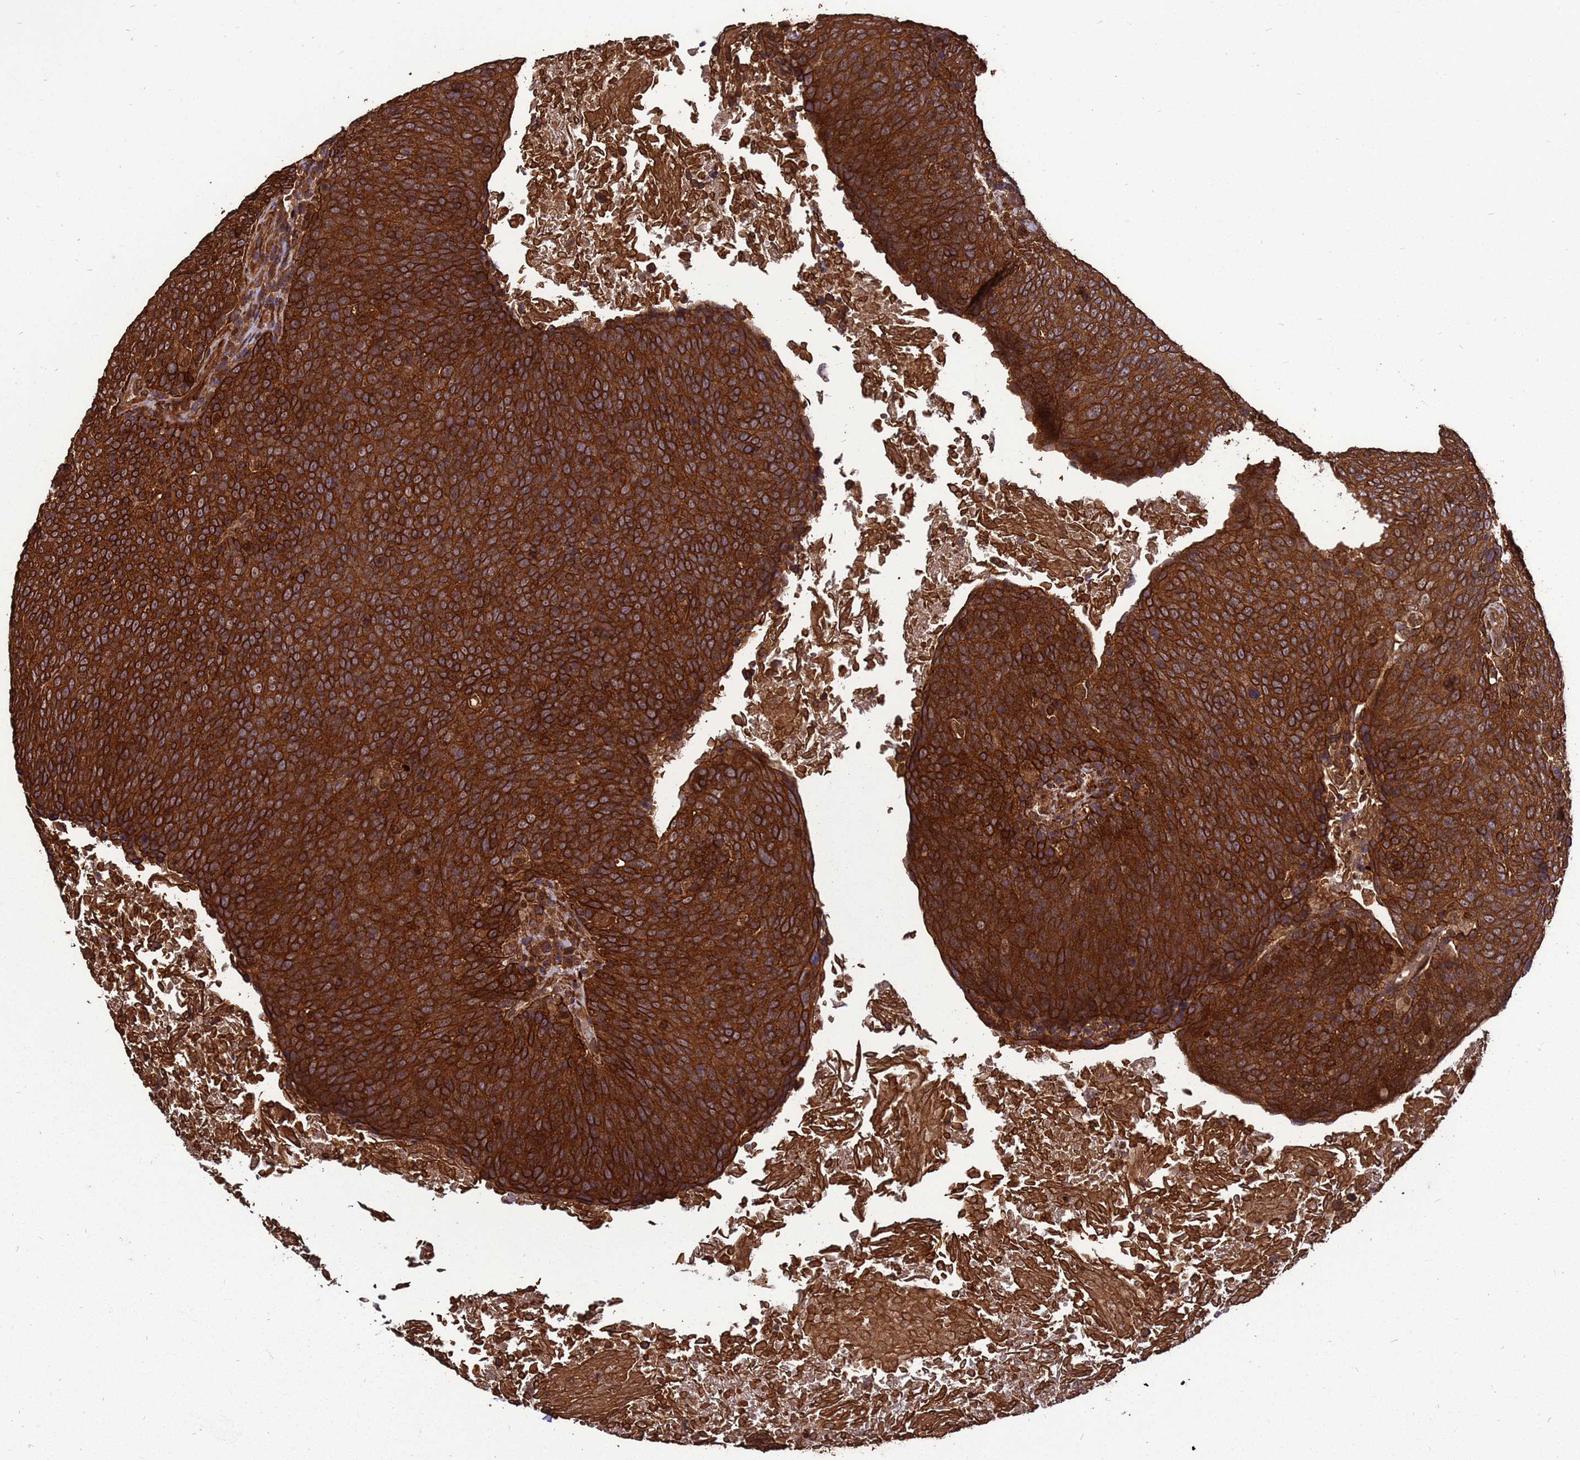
{"staining": {"intensity": "strong", "quantity": ">75%", "location": "cytoplasmic/membranous"}, "tissue": "head and neck cancer", "cell_type": "Tumor cells", "image_type": "cancer", "snomed": [{"axis": "morphology", "description": "Squamous cell carcinoma, NOS"}, {"axis": "morphology", "description": "Squamous cell carcinoma, metastatic, NOS"}, {"axis": "topography", "description": "Lymph node"}, {"axis": "topography", "description": "Head-Neck"}], "caption": "Protein analysis of head and neck squamous cell carcinoma tissue shows strong cytoplasmic/membranous expression in about >75% of tumor cells.", "gene": "ZNF618", "patient": {"sex": "male", "age": 62}}